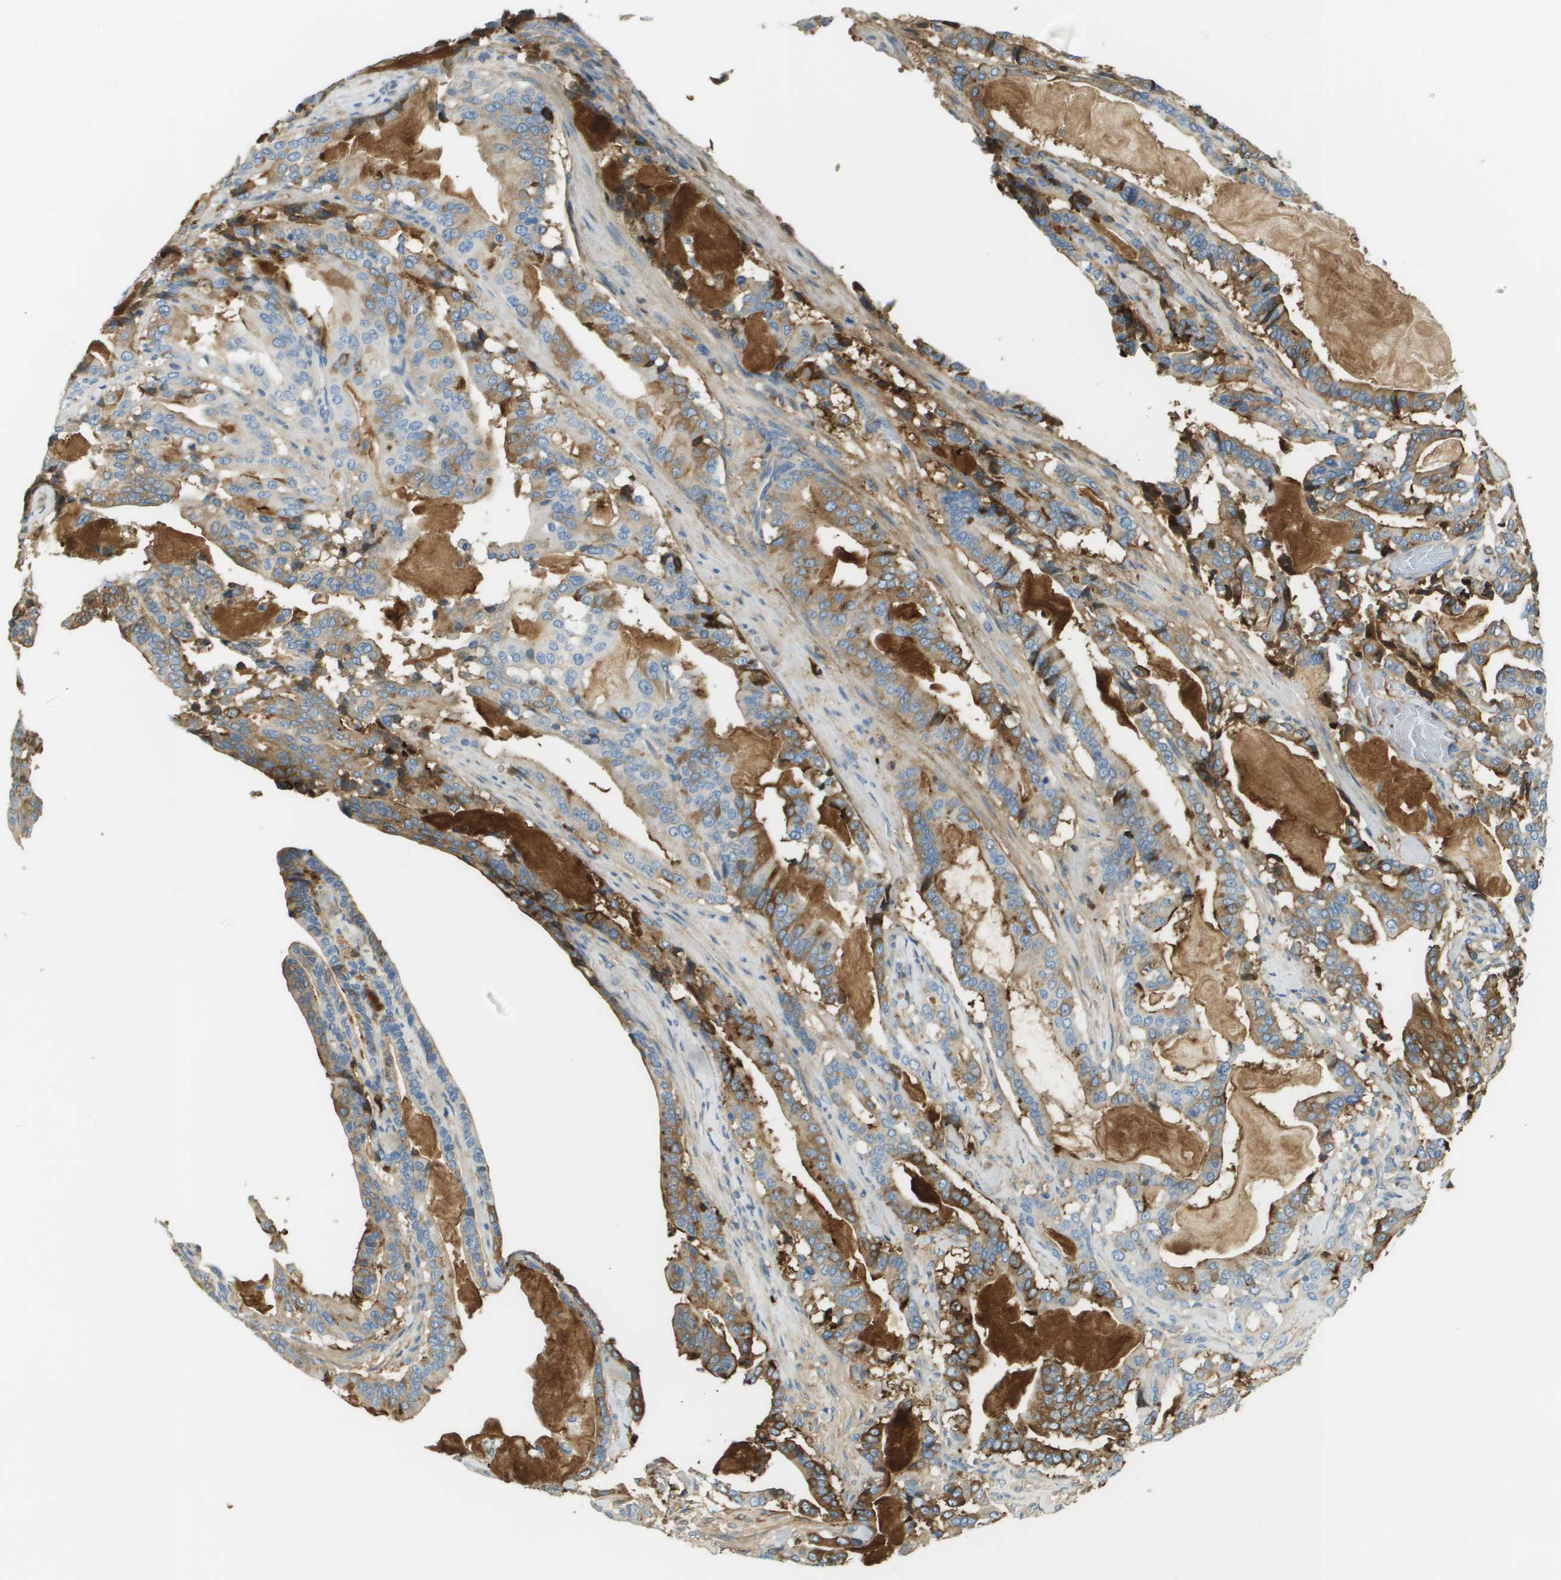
{"staining": {"intensity": "strong", "quantity": "25%-75%", "location": "cytoplasmic/membranous"}, "tissue": "pancreatic cancer", "cell_type": "Tumor cells", "image_type": "cancer", "snomed": [{"axis": "morphology", "description": "Adenocarcinoma, NOS"}, {"axis": "topography", "description": "Pancreas"}], "caption": "Brown immunohistochemical staining in human pancreatic adenocarcinoma exhibits strong cytoplasmic/membranous expression in approximately 25%-75% of tumor cells. The staining was performed using DAB to visualize the protein expression in brown, while the nuclei were stained in blue with hematoxylin (Magnification: 20x).", "gene": "DCN", "patient": {"sex": "male", "age": 63}}